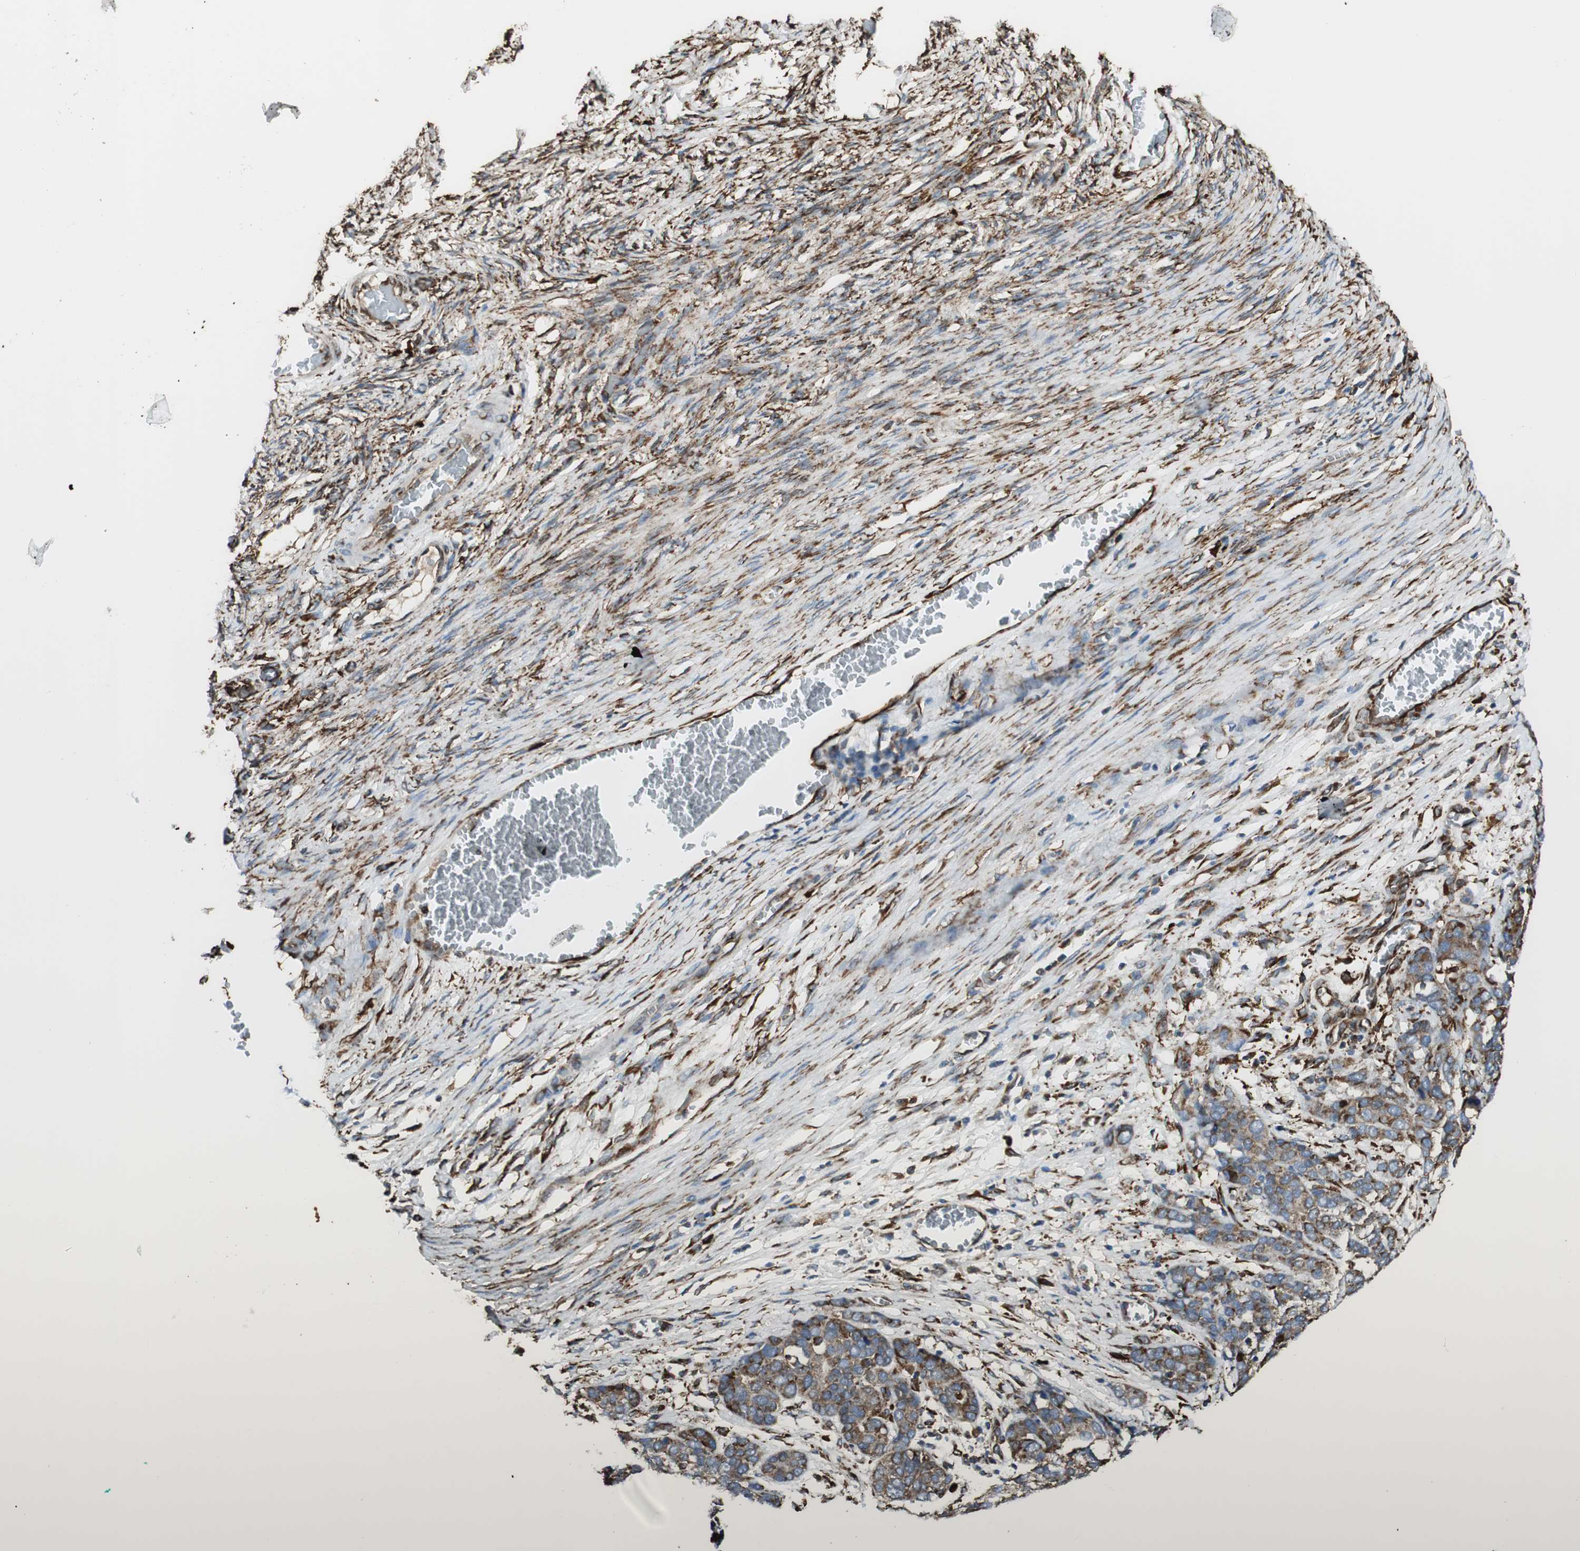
{"staining": {"intensity": "moderate", "quantity": ">75%", "location": "cytoplasmic/membranous"}, "tissue": "ovarian cancer", "cell_type": "Tumor cells", "image_type": "cancer", "snomed": [{"axis": "morphology", "description": "Cystadenocarcinoma, serous, NOS"}, {"axis": "topography", "description": "Ovary"}], "caption": "IHC (DAB (3,3'-diaminobenzidine)) staining of human serous cystadenocarcinoma (ovarian) demonstrates moderate cytoplasmic/membranous protein expression in about >75% of tumor cells.", "gene": "RRBP1", "patient": {"sex": "female", "age": 44}}